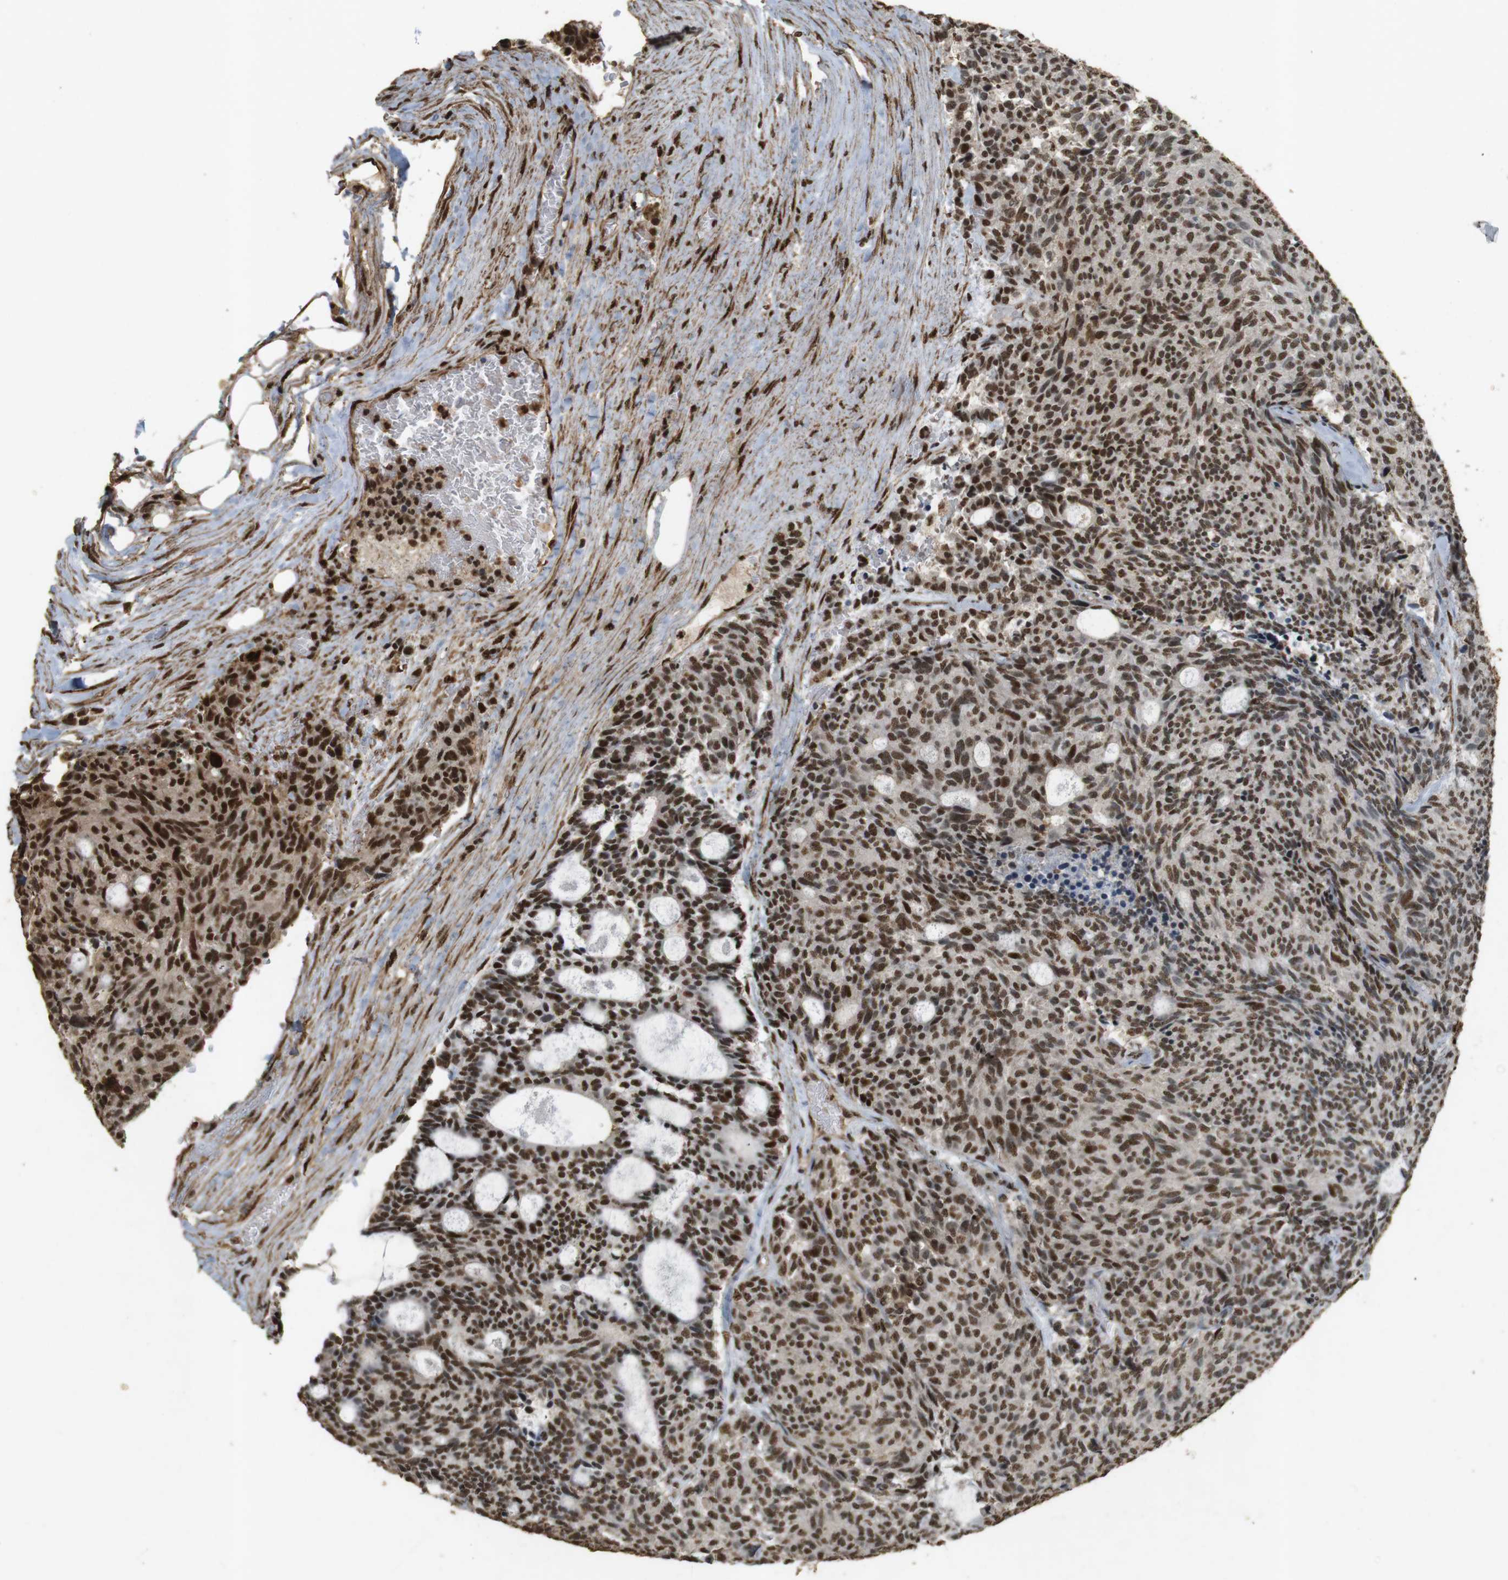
{"staining": {"intensity": "moderate", "quantity": ">75%", "location": "nuclear"}, "tissue": "carcinoid", "cell_type": "Tumor cells", "image_type": "cancer", "snomed": [{"axis": "morphology", "description": "Carcinoid, malignant, NOS"}, {"axis": "topography", "description": "Pancreas"}], "caption": "A medium amount of moderate nuclear staining is identified in approximately >75% of tumor cells in malignant carcinoid tissue.", "gene": "GATA4", "patient": {"sex": "female", "age": 54}}